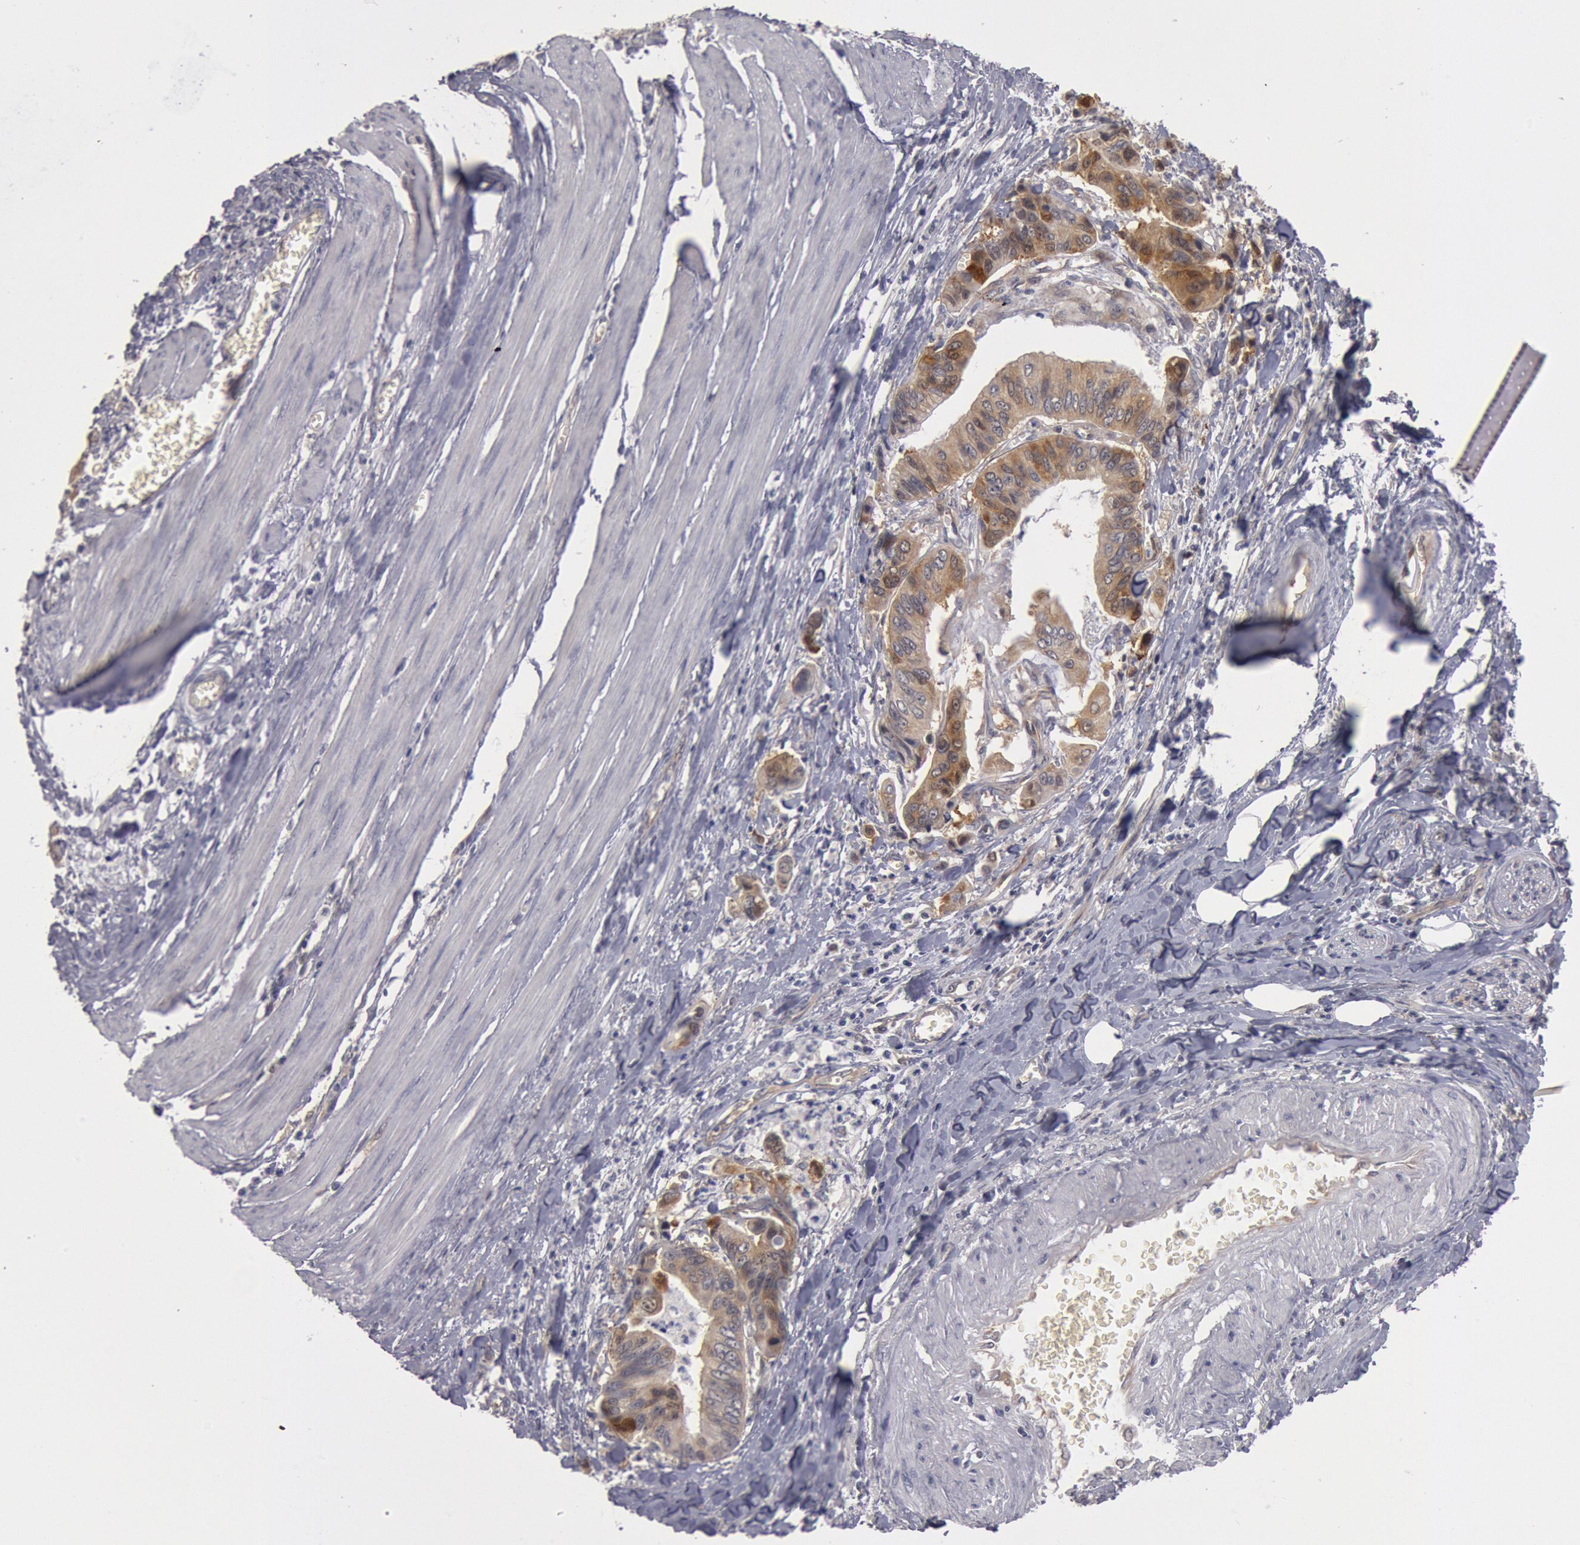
{"staining": {"intensity": "moderate", "quantity": "<25%", "location": "cytoplasmic/membranous"}, "tissue": "stomach cancer", "cell_type": "Tumor cells", "image_type": "cancer", "snomed": [{"axis": "morphology", "description": "Adenocarcinoma, NOS"}, {"axis": "topography", "description": "Stomach, upper"}], "caption": "IHC (DAB) staining of human adenocarcinoma (stomach) shows moderate cytoplasmic/membranous protein expression in approximately <25% of tumor cells.", "gene": "DNAJA1", "patient": {"sex": "male", "age": 80}}